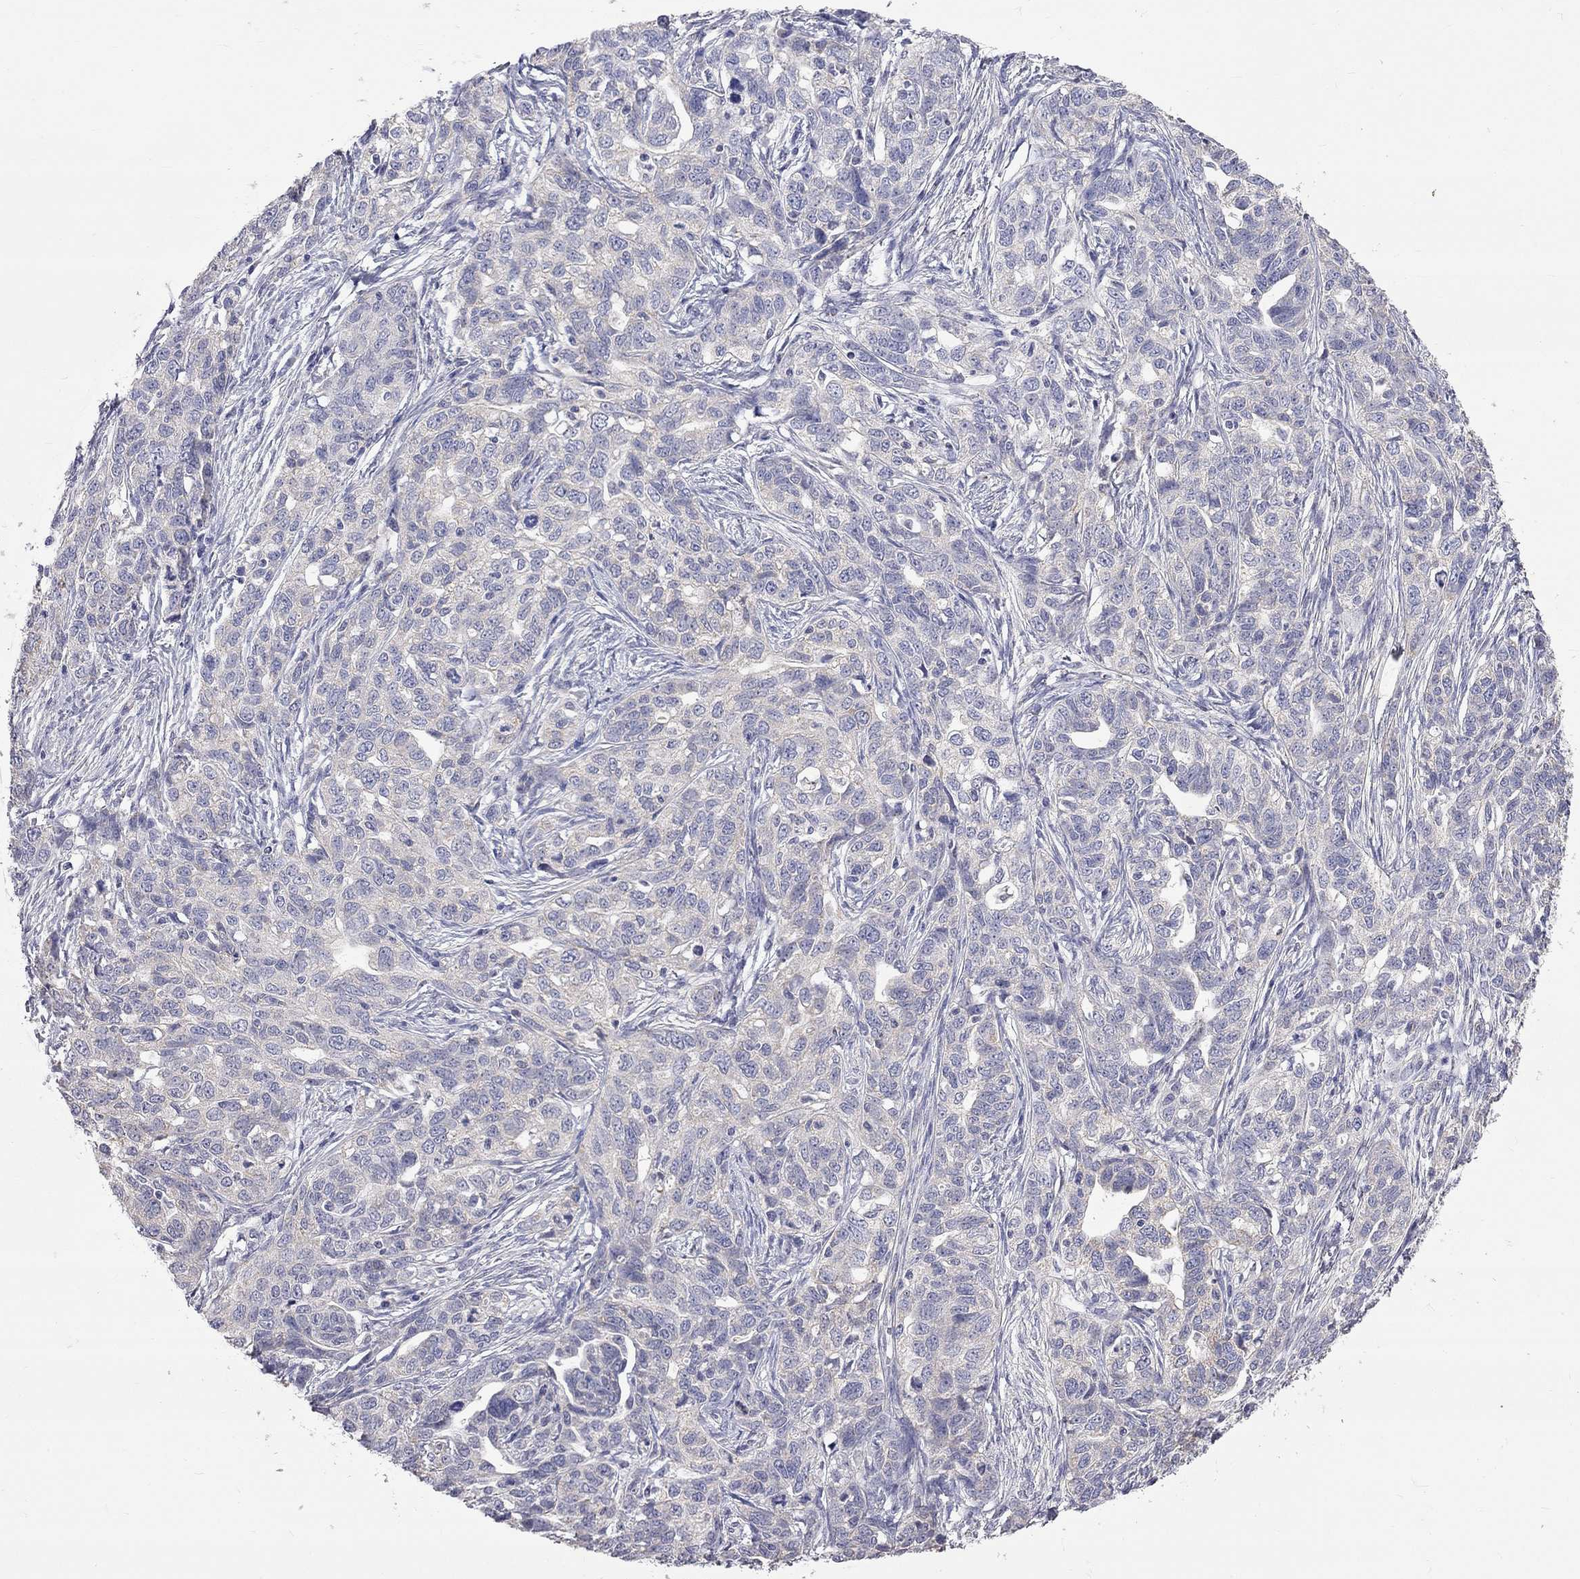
{"staining": {"intensity": "negative", "quantity": "none", "location": "none"}, "tissue": "ovarian cancer", "cell_type": "Tumor cells", "image_type": "cancer", "snomed": [{"axis": "morphology", "description": "Cystadenocarcinoma, serous, NOS"}, {"axis": "topography", "description": "Ovary"}], "caption": "A histopathology image of ovarian serous cystadenocarcinoma stained for a protein reveals no brown staining in tumor cells. (Immunohistochemistry, brightfield microscopy, high magnification).", "gene": "OPRK1", "patient": {"sex": "female", "age": 71}}